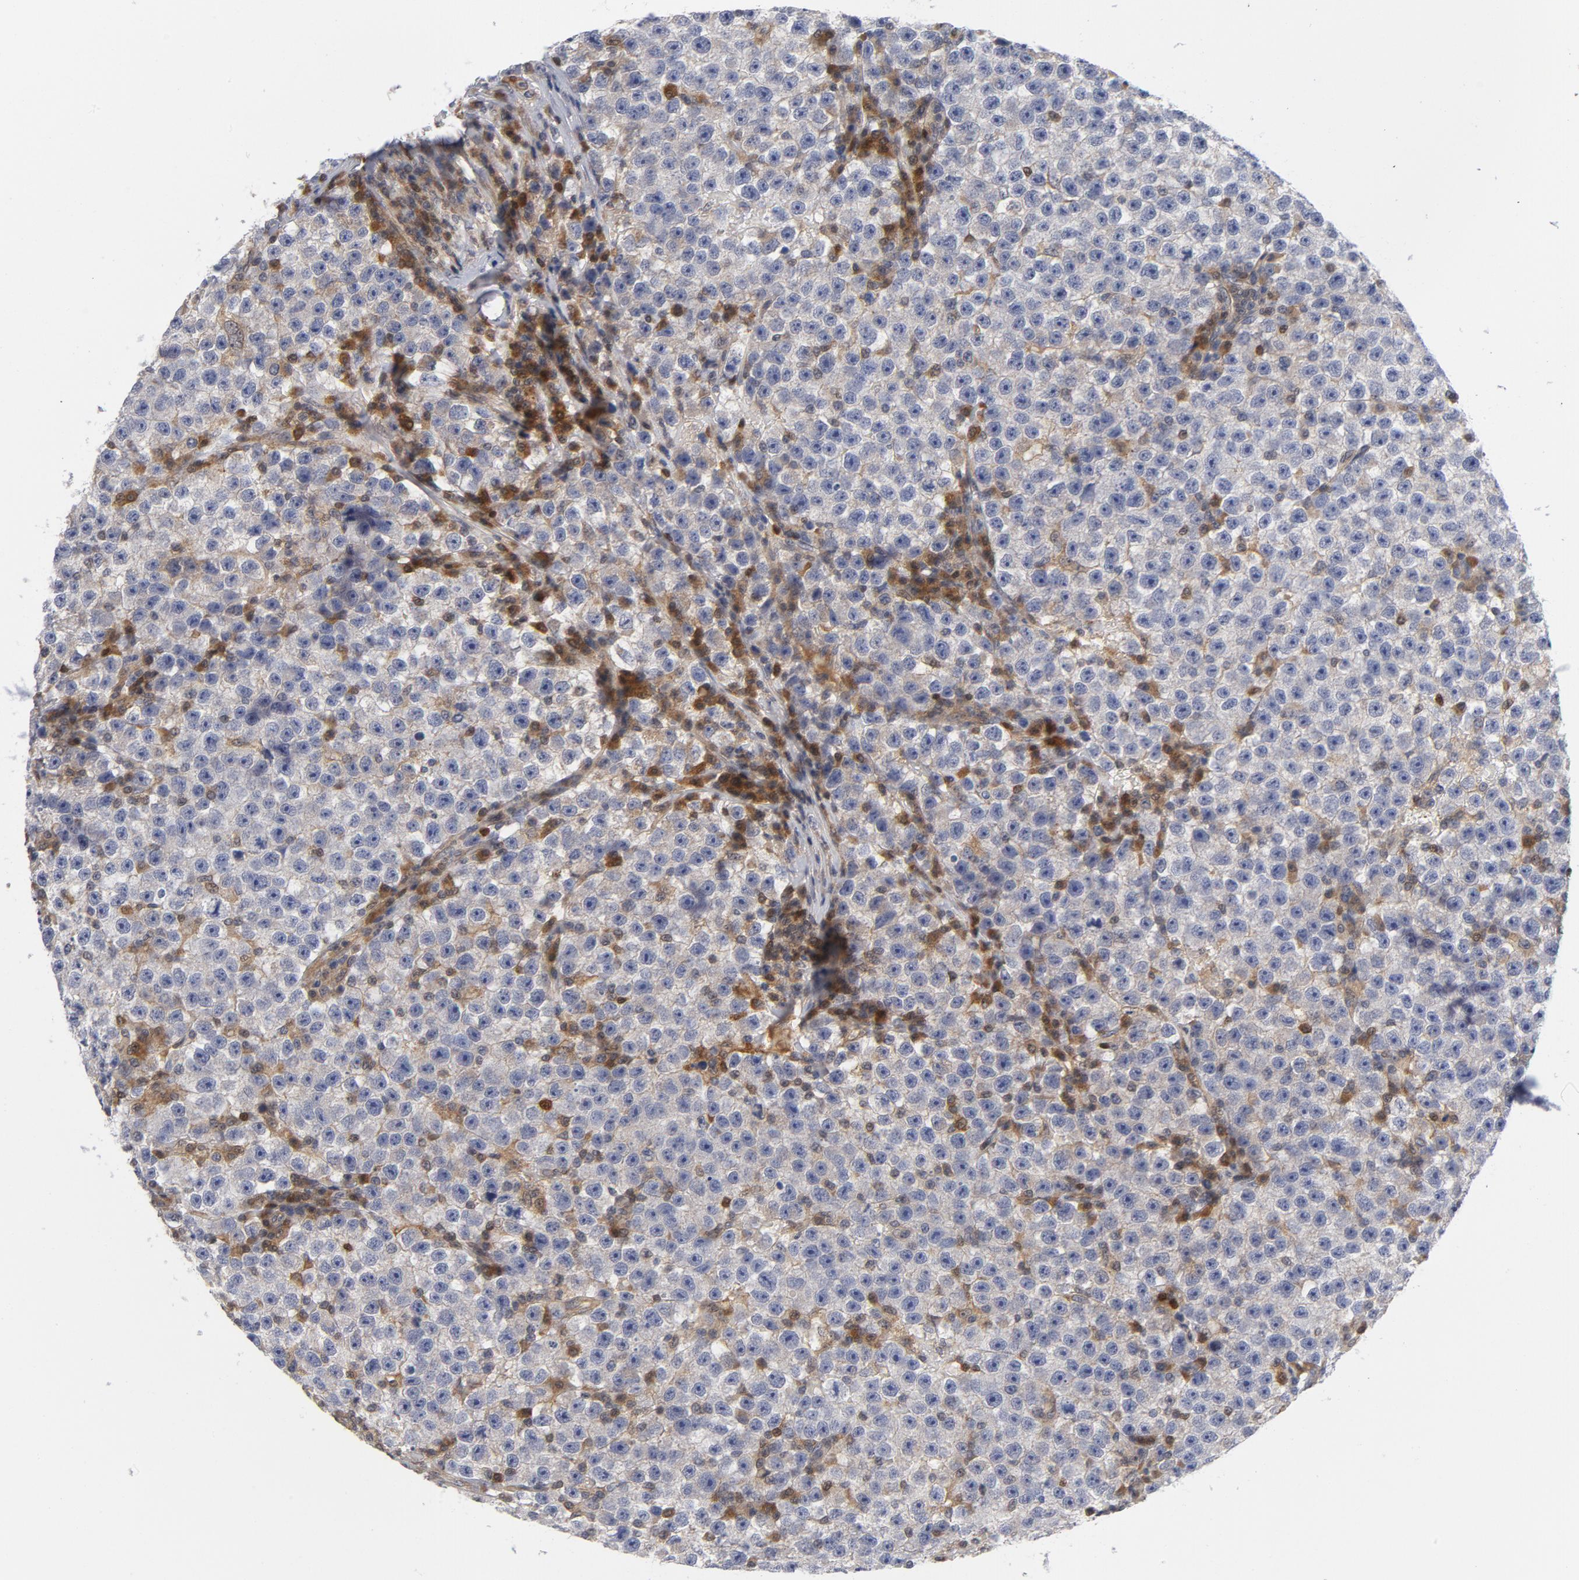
{"staining": {"intensity": "negative", "quantity": "none", "location": "none"}, "tissue": "testis cancer", "cell_type": "Tumor cells", "image_type": "cancer", "snomed": [{"axis": "morphology", "description": "Seminoma, NOS"}, {"axis": "topography", "description": "Testis"}], "caption": "Immunohistochemistry histopathology image of seminoma (testis) stained for a protein (brown), which reveals no staining in tumor cells.", "gene": "TRADD", "patient": {"sex": "male", "age": 22}}